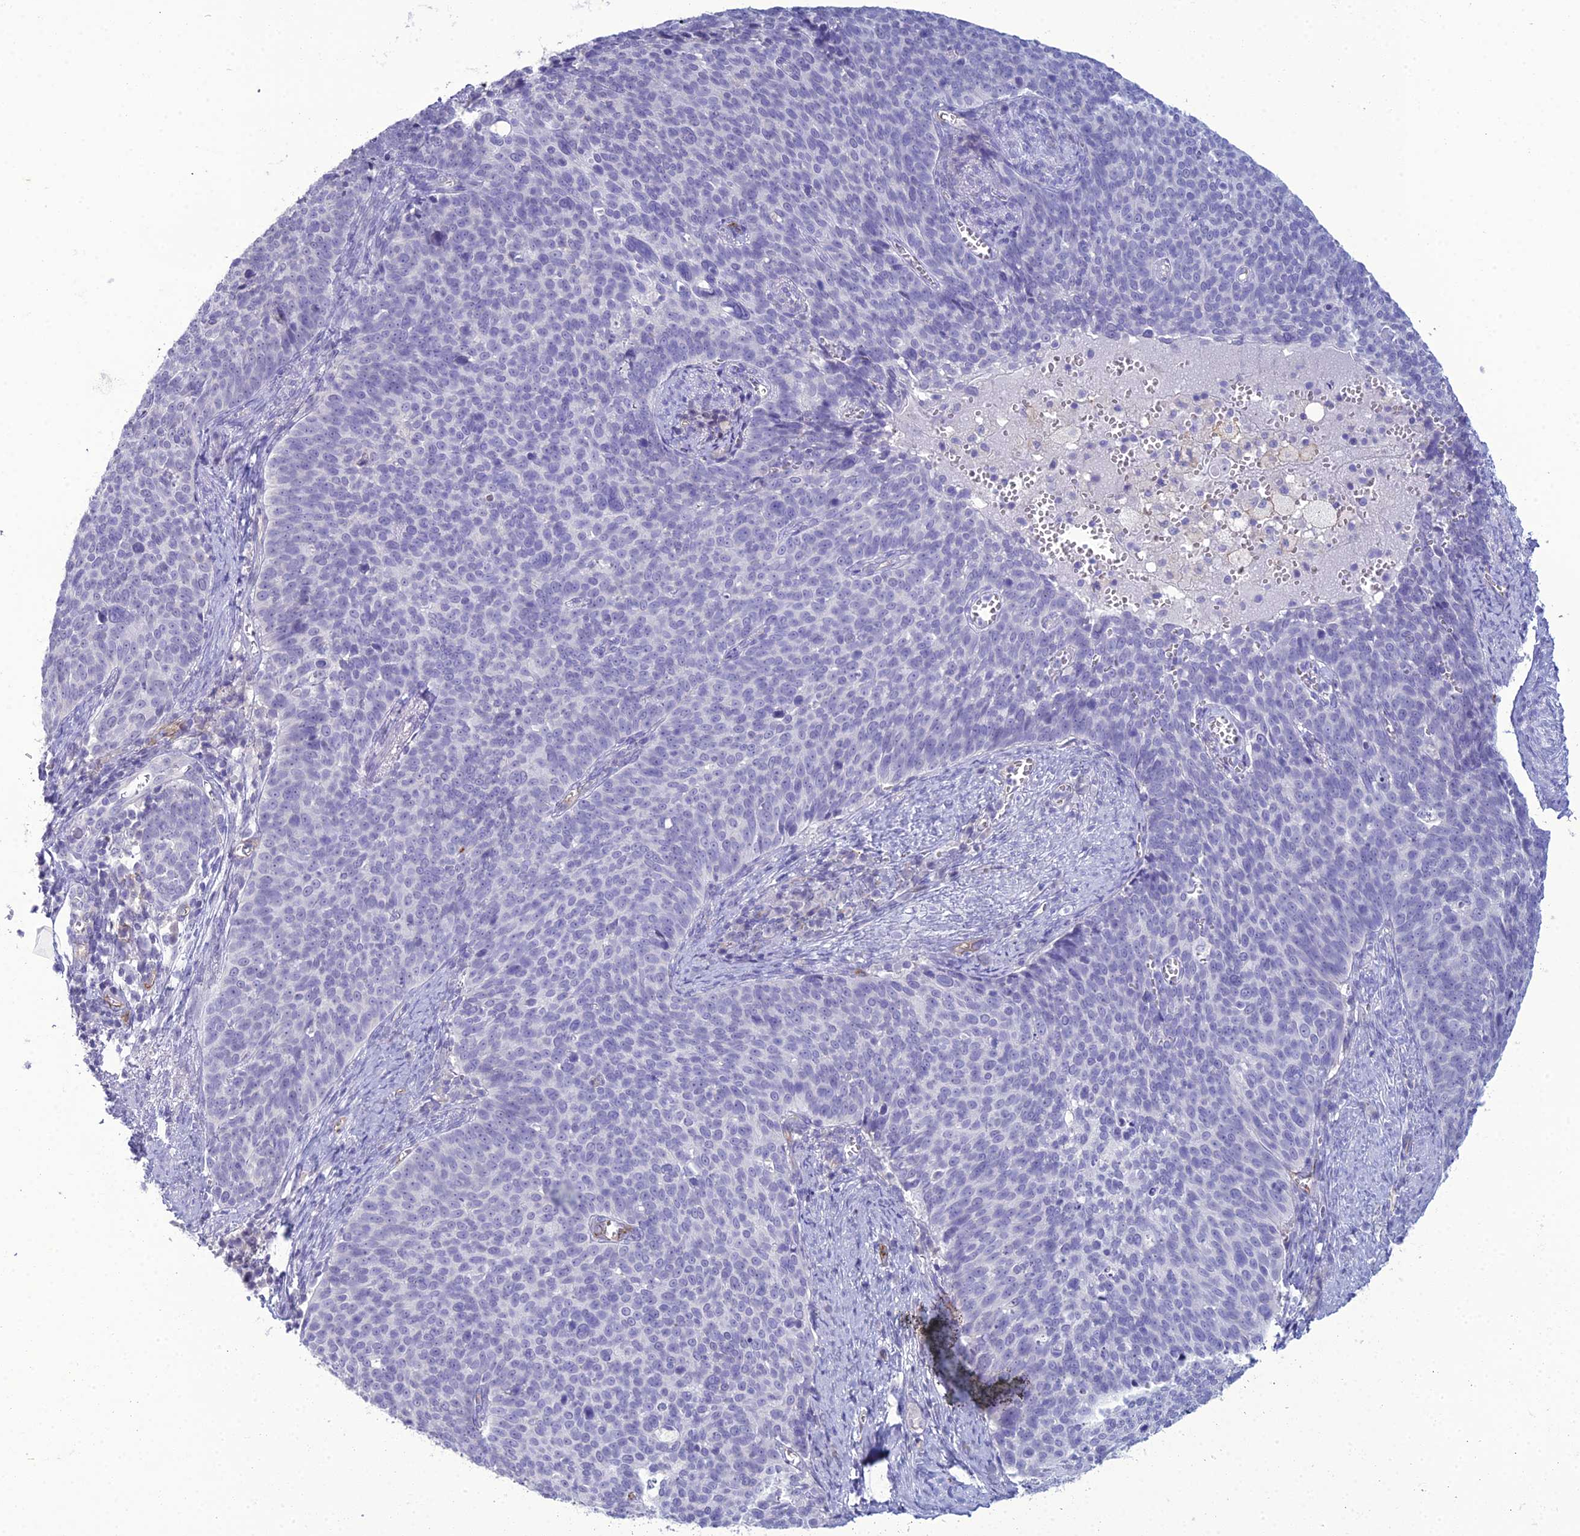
{"staining": {"intensity": "negative", "quantity": "none", "location": "none"}, "tissue": "cervical cancer", "cell_type": "Tumor cells", "image_type": "cancer", "snomed": [{"axis": "morphology", "description": "Normal tissue, NOS"}, {"axis": "morphology", "description": "Squamous cell carcinoma, NOS"}, {"axis": "topography", "description": "Cervix"}], "caption": "This is an IHC micrograph of human cervical cancer (squamous cell carcinoma). There is no positivity in tumor cells.", "gene": "ACE", "patient": {"sex": "female", "age": 39}}